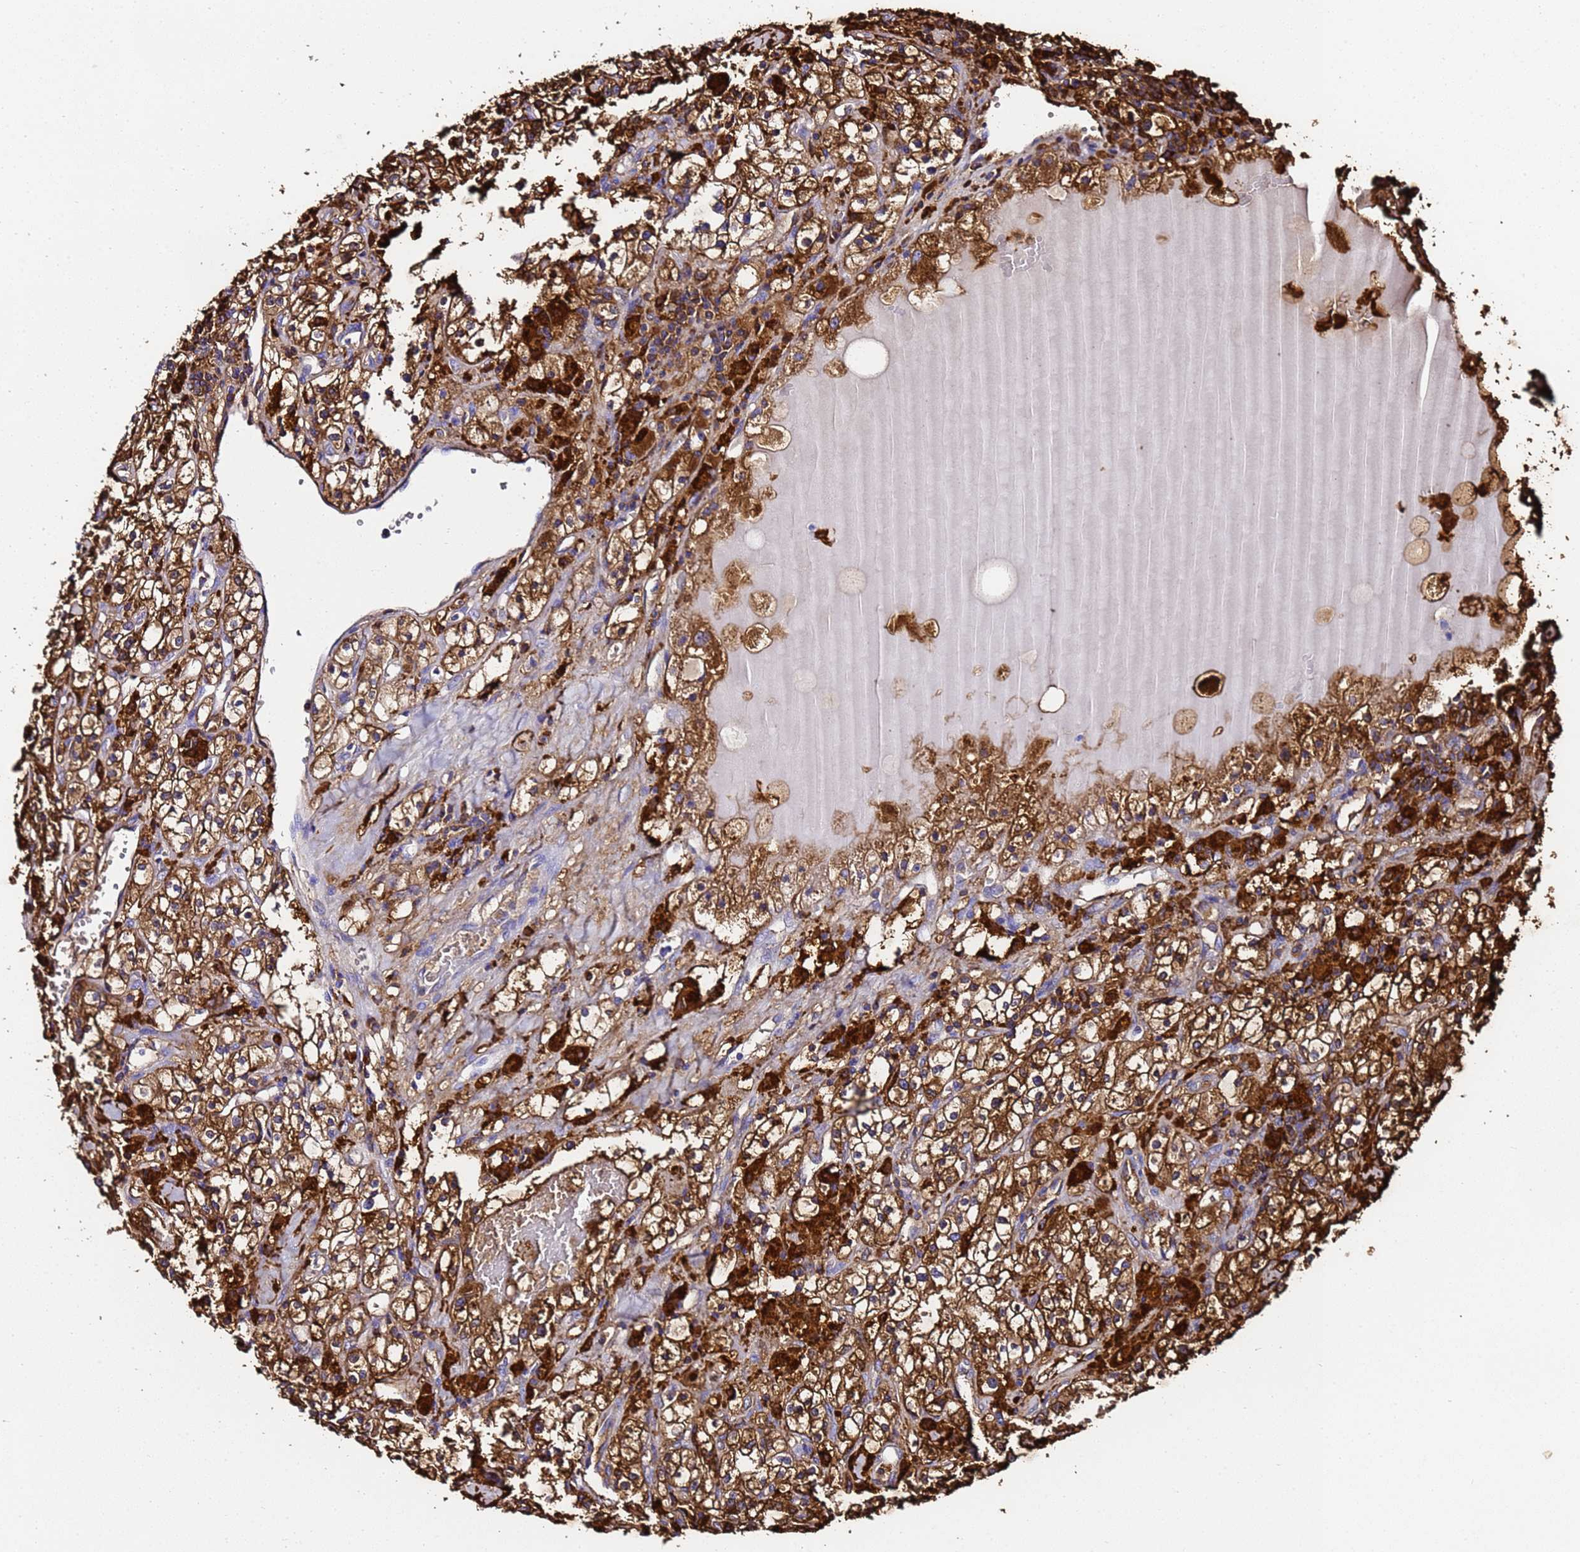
{"staining": {"intensity": "strong", "quantity": ">75%", "location": "cytoplasmic/membranous"}, "tissue": "renal cancer", "cell_type": "Tumor cells", "image_type": "cancer", "snomed": [{"axis": "morphology", "description": "Adenocarcinoma, NOS"}, {"axis": "topography", "description": "Kidney"}], "caption": "The micrograph shows a brown stain indicating the presence of a protein in the cytoplasmic/membranous of tumor cells in renal cancer (adenocarcinoma). Using DAB (3,3'-diaminobenzidine) (brown) and hematoxylin (blue) stains, captured at high magnification using brightfield microscopy.", "gene": "FTL", "patient": {"sex": "male", "age": 56}}